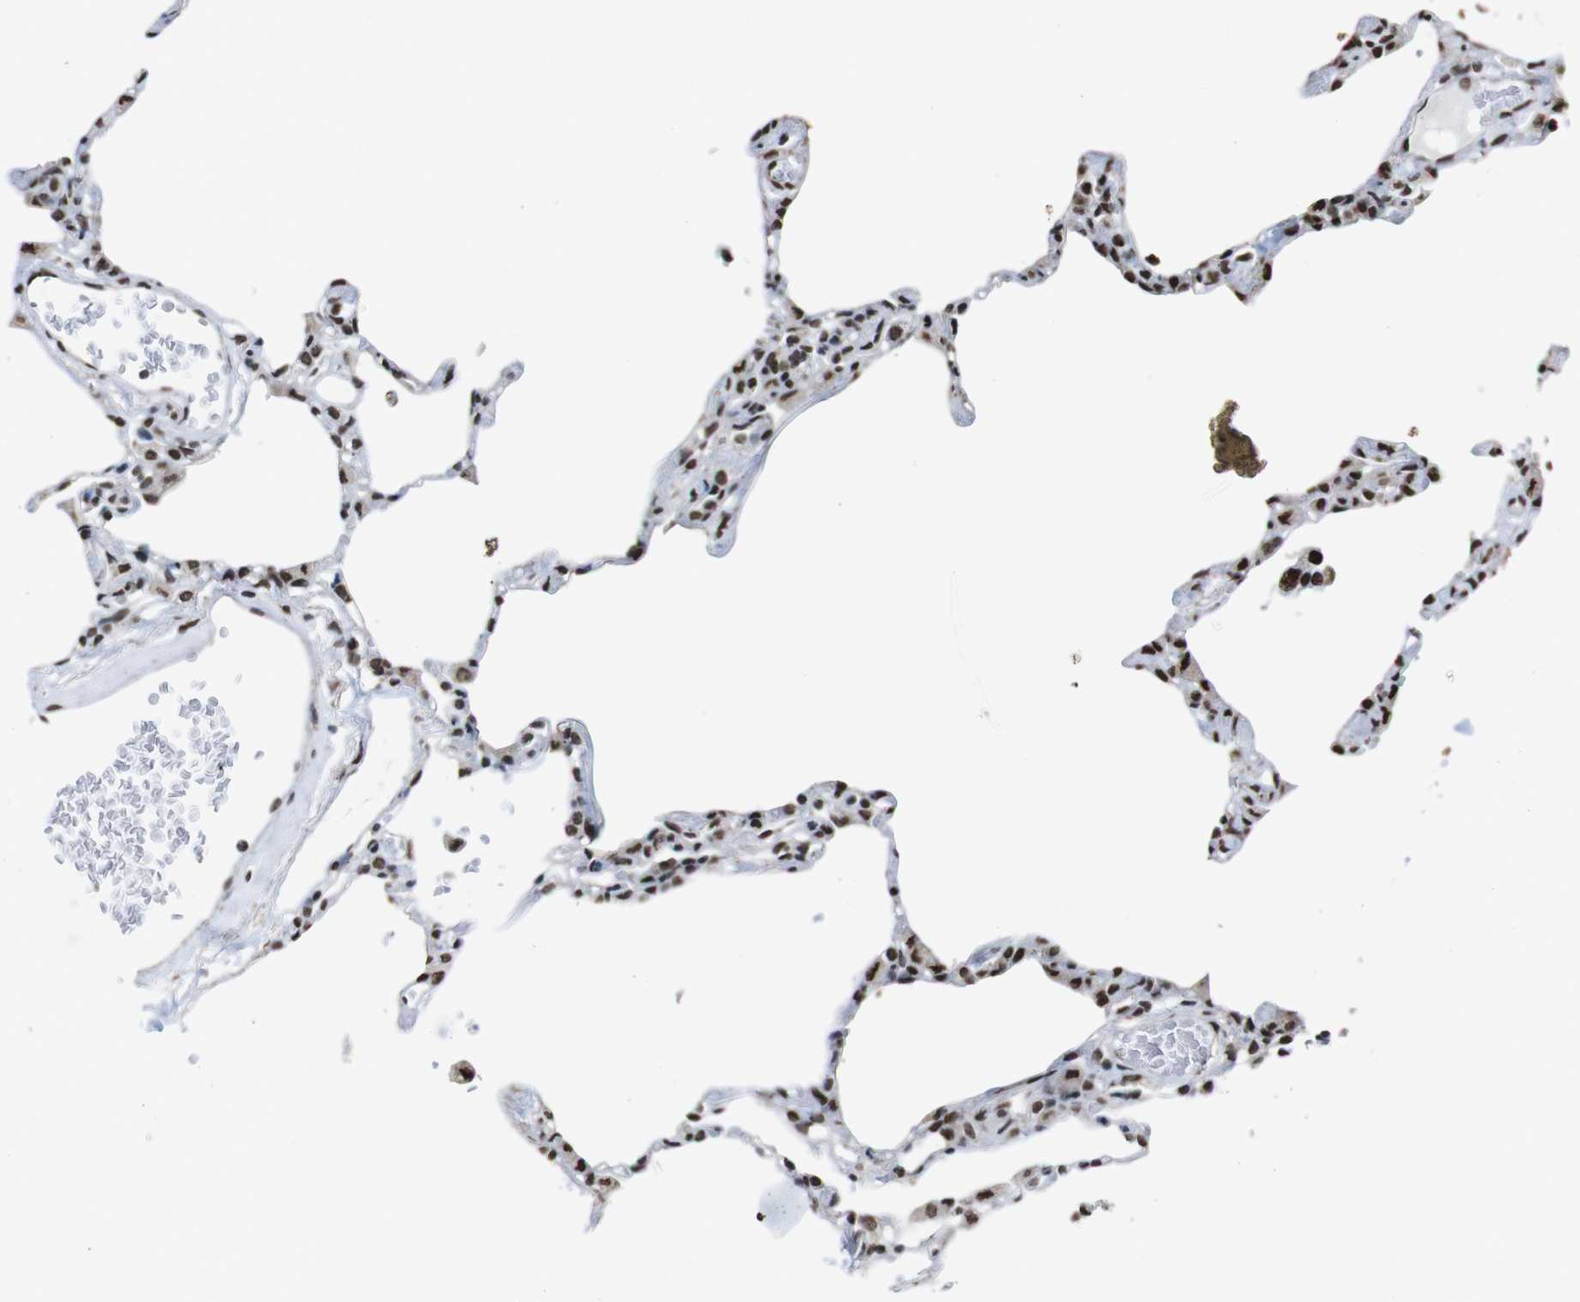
{"staining": {"intensity": "strong", "quantity": ">75%", "location": "nuclear"}, "tissue": "lung", "cell_type": "Alveolar cells", "image_type": "normal", "snomed": [{"axis": "morphology", "description": "Normal tissue, NOS"}, {"axis": "topography", "description": "Lung"}], "caption": "Normal lung reveals strong nuclear positivity in about >75% of alveolar cells (Brightfield microscopy of DAB IHC at high magnification)..", "gene": "ROMO1", "patient": {"sex": "female", "age": 49}}